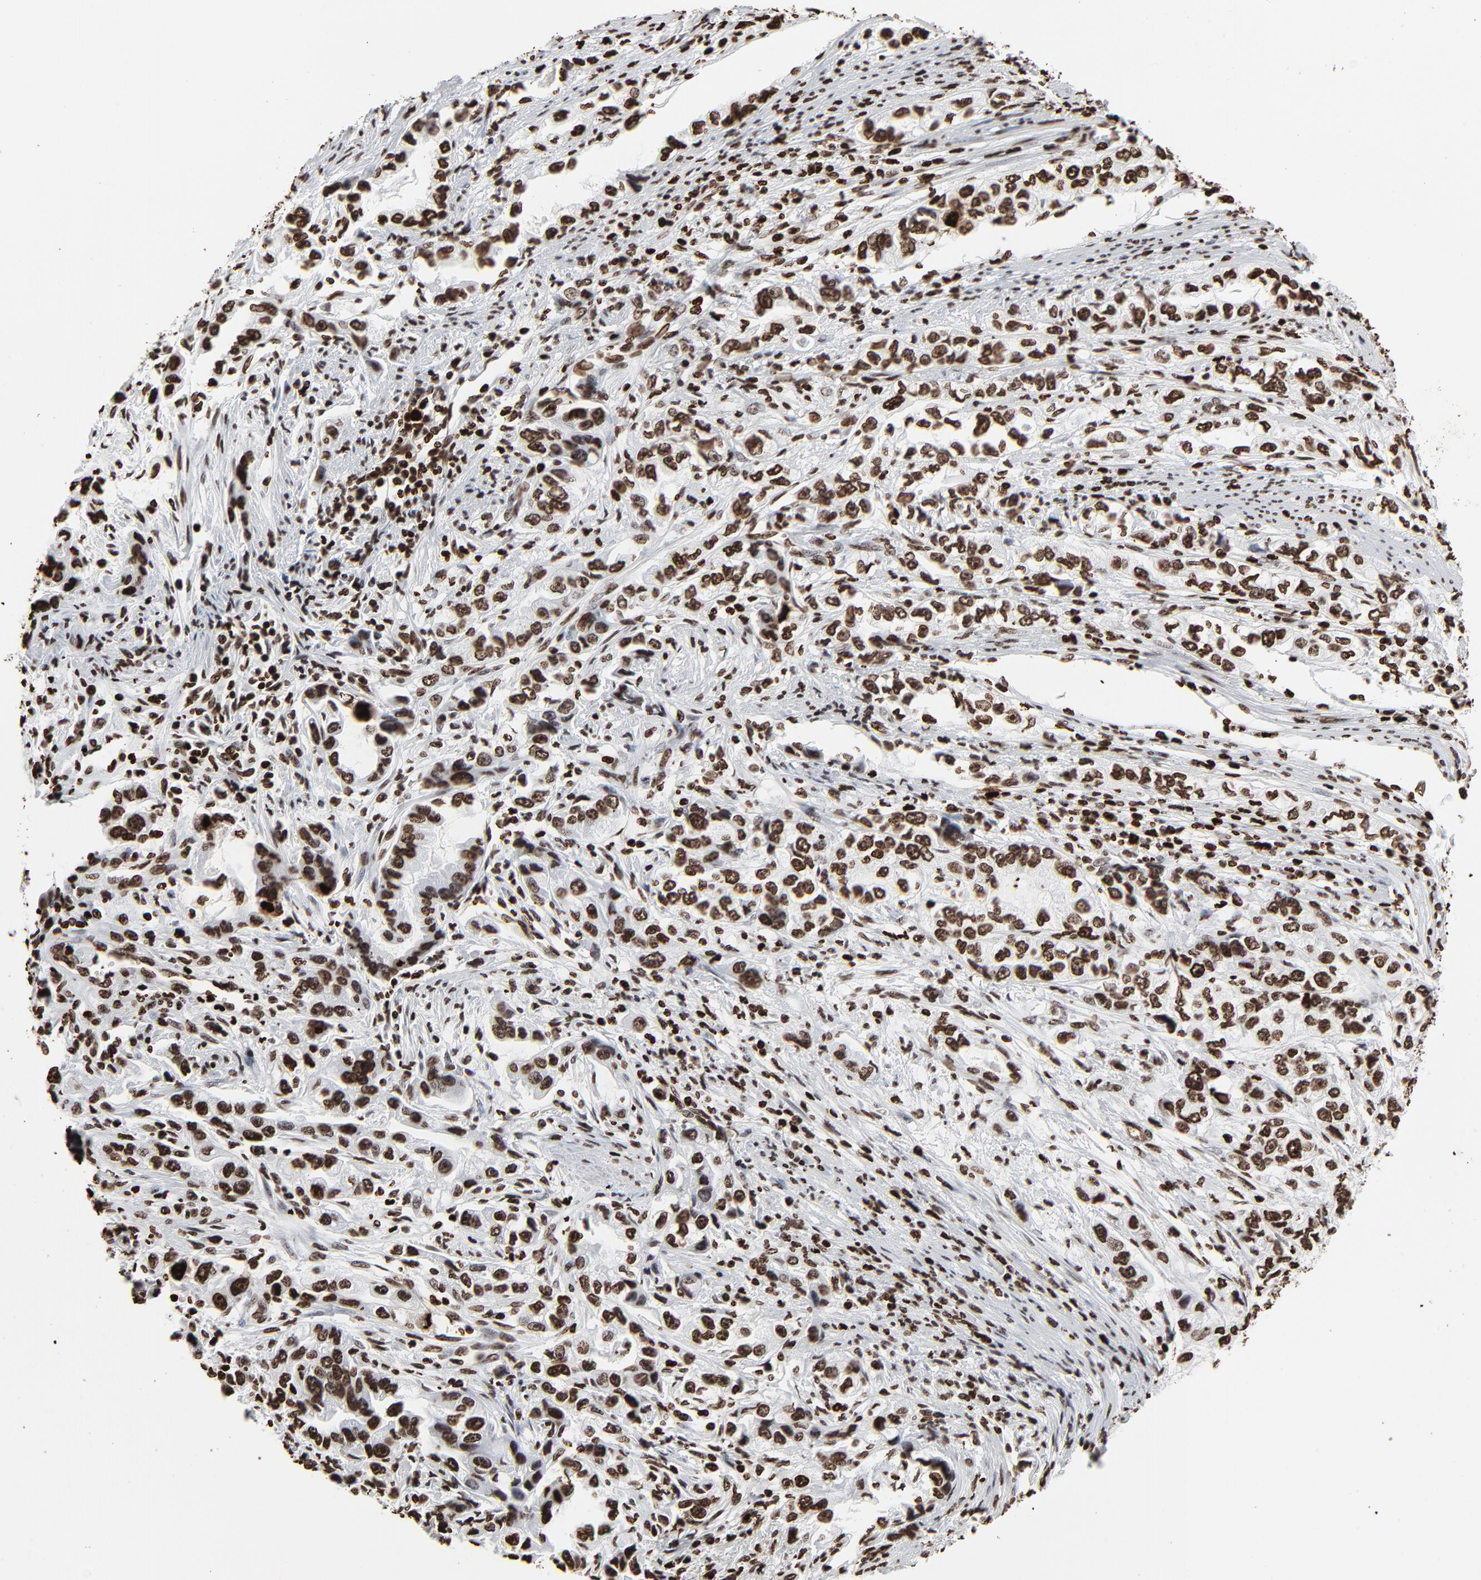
{"staining": {"intensity": "strong", "quantity": ">75%", "location": "nuclear"}, "tissue": "stomach cancer", "cell_type": "Tumor cells", "image_type": "cancer", "snomed": [{"axis": "morphology", "description": "Adenocarcinoma, NOS"}, {"axis": "topography", "description": "Stomach, lower"}], "caption": "Immunohistochemical staining of human stomach cancer (adenocarcinoma) exhibits high levels of strong nuclear expression in about >75% of tumor cells. (Brightfield microscopy of DAB IHC at high magnification).", "gene": "H3-4", "patient": {"sex": "female", "age": 93}}